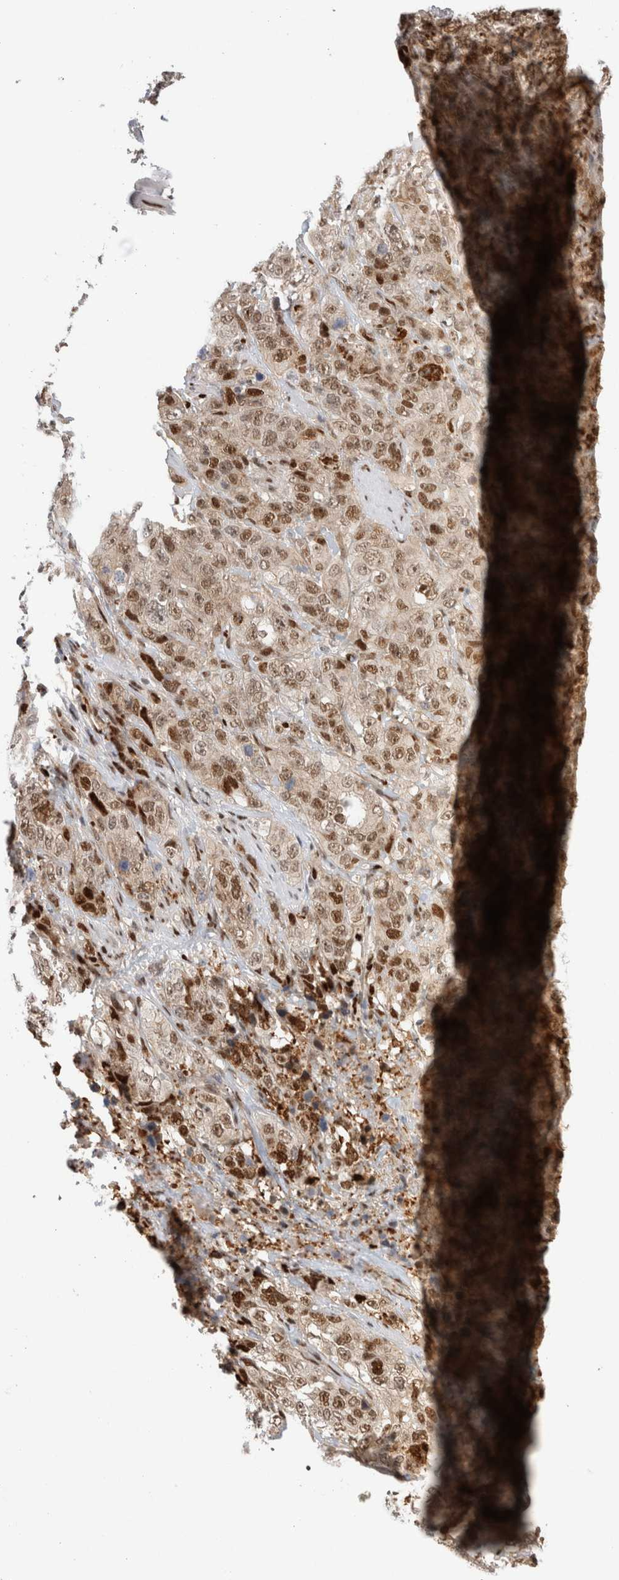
{"staining": {"intensity": "moderate", "quantity": ">75%", "location": "nuclear"}, "tissue": "stomach cancer", "cell_type": "Tumor cells", "image_type": "cancer", "snomed": [{"axis": "morphology", "description": "Adenocarcinoma, NOS"}, {"axis": "topography", "description": "Stomach"}], "caption": "This image demonstrates IHC staining of human stomach cancer, with medium moderate nuclear staining in approximately >75% of tumor cells.", "gene": "TCF4", "patient": {"sex": "male", "age": 48}}